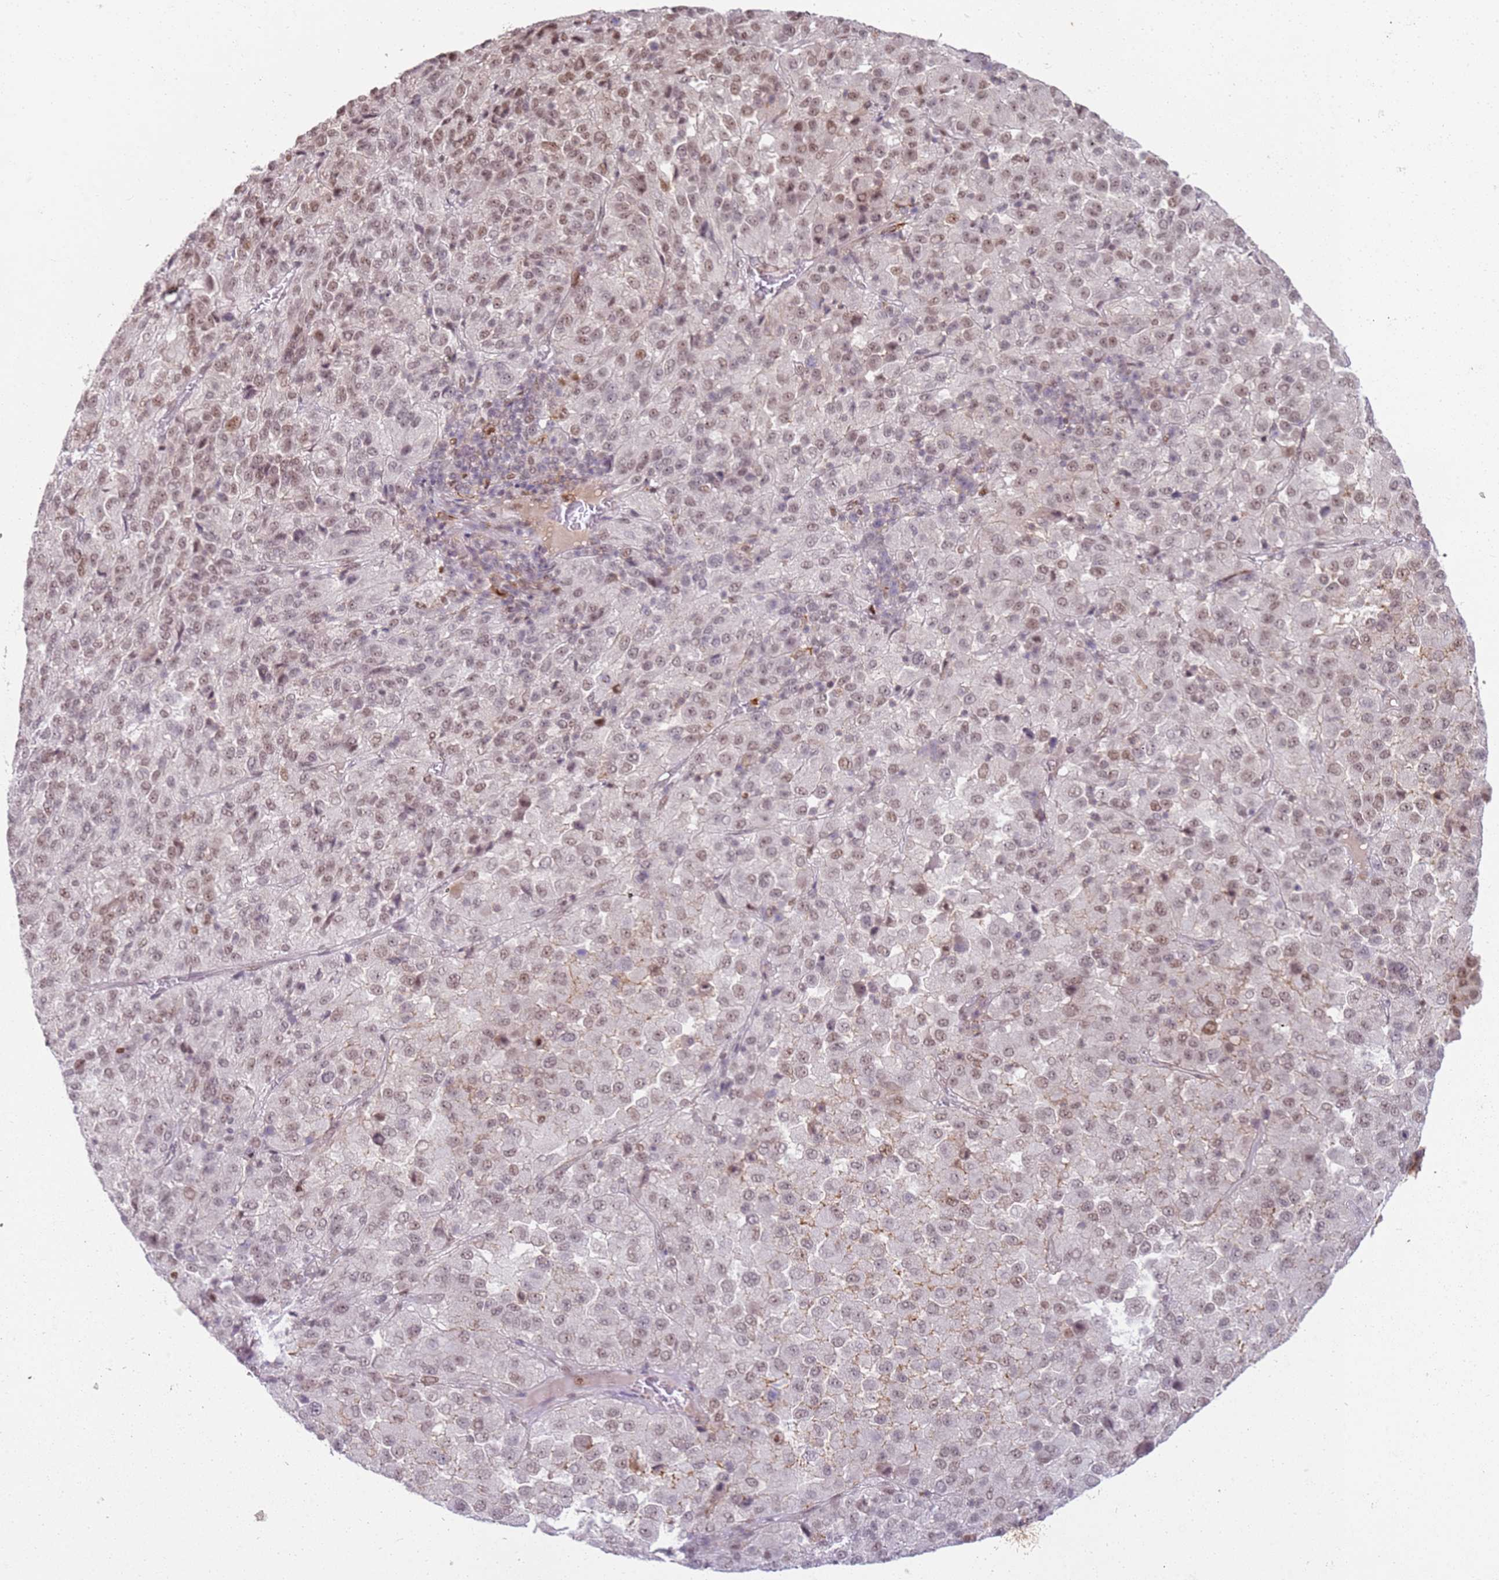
{"staining": {"intensity": "moderate", "quantity": ">75%", "location": "nuclear"}, "tissue": "melanoma", "cell_type": "Tumor cells", "image_type": "cancer", "snomed": [{"axis": "morphology", "description": "Malignant melanoma, Metastatic site"}, {"axis": "topography", "description": "Lung"}], "caption": "Moderate nuclear expression is appreciated in about >75% of tumor cells in malignant melanoma (metastatic site).", "gene": "PHC2", "patient": {"sex": "male", "age": 64}}